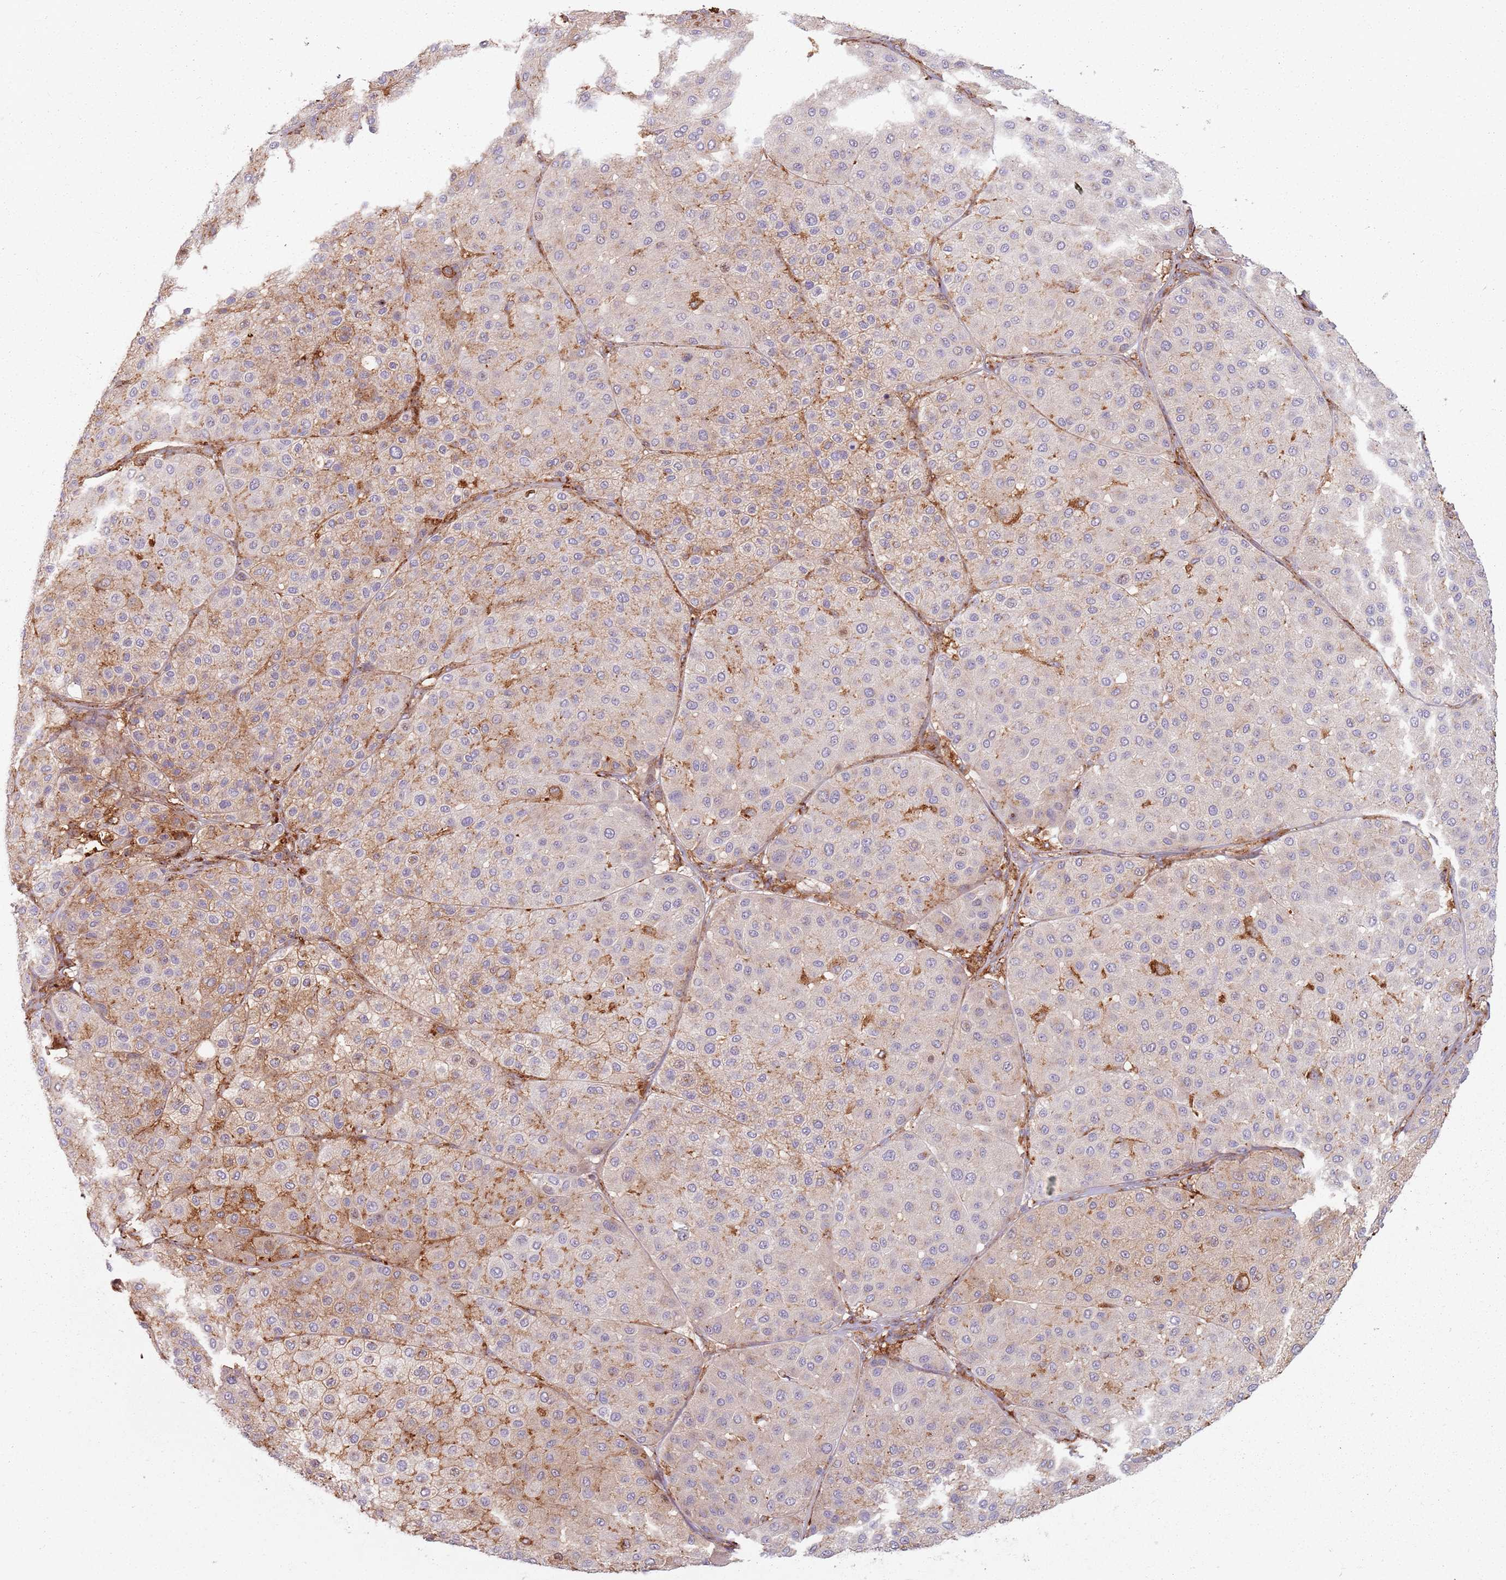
{"staining": {"intensity": "weak", "quantity": "<25%", "location": "cytoplasmic/membranous"}, "tissue": "melanoma", "cell_type": "Tumor cells", "image_type": "cancer", "snomed": [{"axis": "morphology", "description": "Malignant melanoma, Metastatic site"}, {"axis": "topography", "description": "Smooth muscle"}], "caption": "Immunohistochemical staining of melanoma displays no significant staining in tumor cells.", "gene": "TPD52L2", "patient": {"sex": "male", "age": 41}}